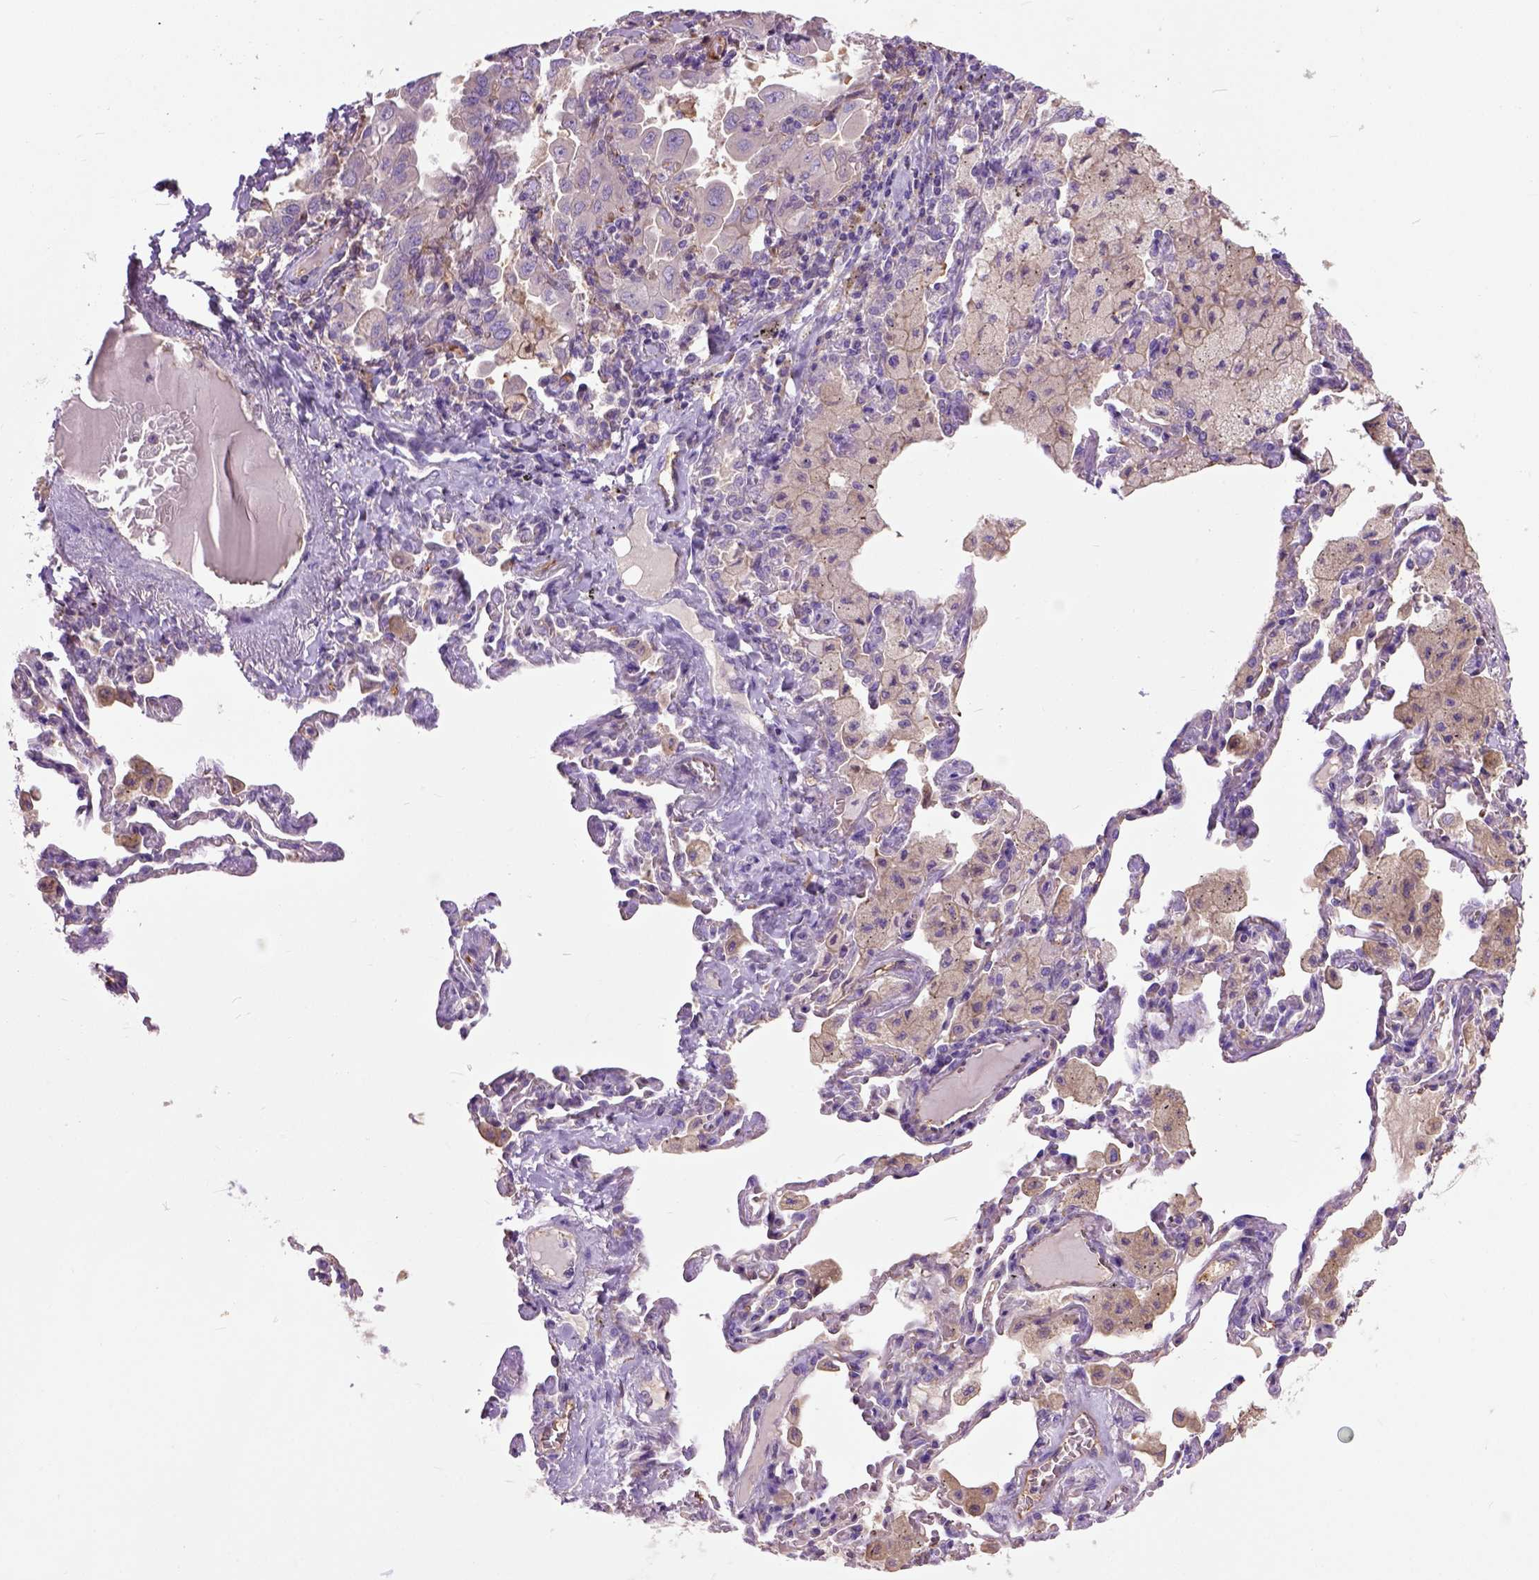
{"staining": {"intensity": "negative", "quantity": "none", "location": "none"}, "tissue": "lung cancer", "cell_type": "Tumor cells", "image_type": "cancer", "snomed": [{"axis": "morphology", "description": "Adenocarcinoma, NOS"}, {"axis": "topography", "description": "Lung"}], "caption": "Immunohistochemical staining of human adenocarcinoma (lung) displays no significant expression in tumor cells.", "gene": "SEMA4F", "patient": {"sex": "male", "age": 64}}